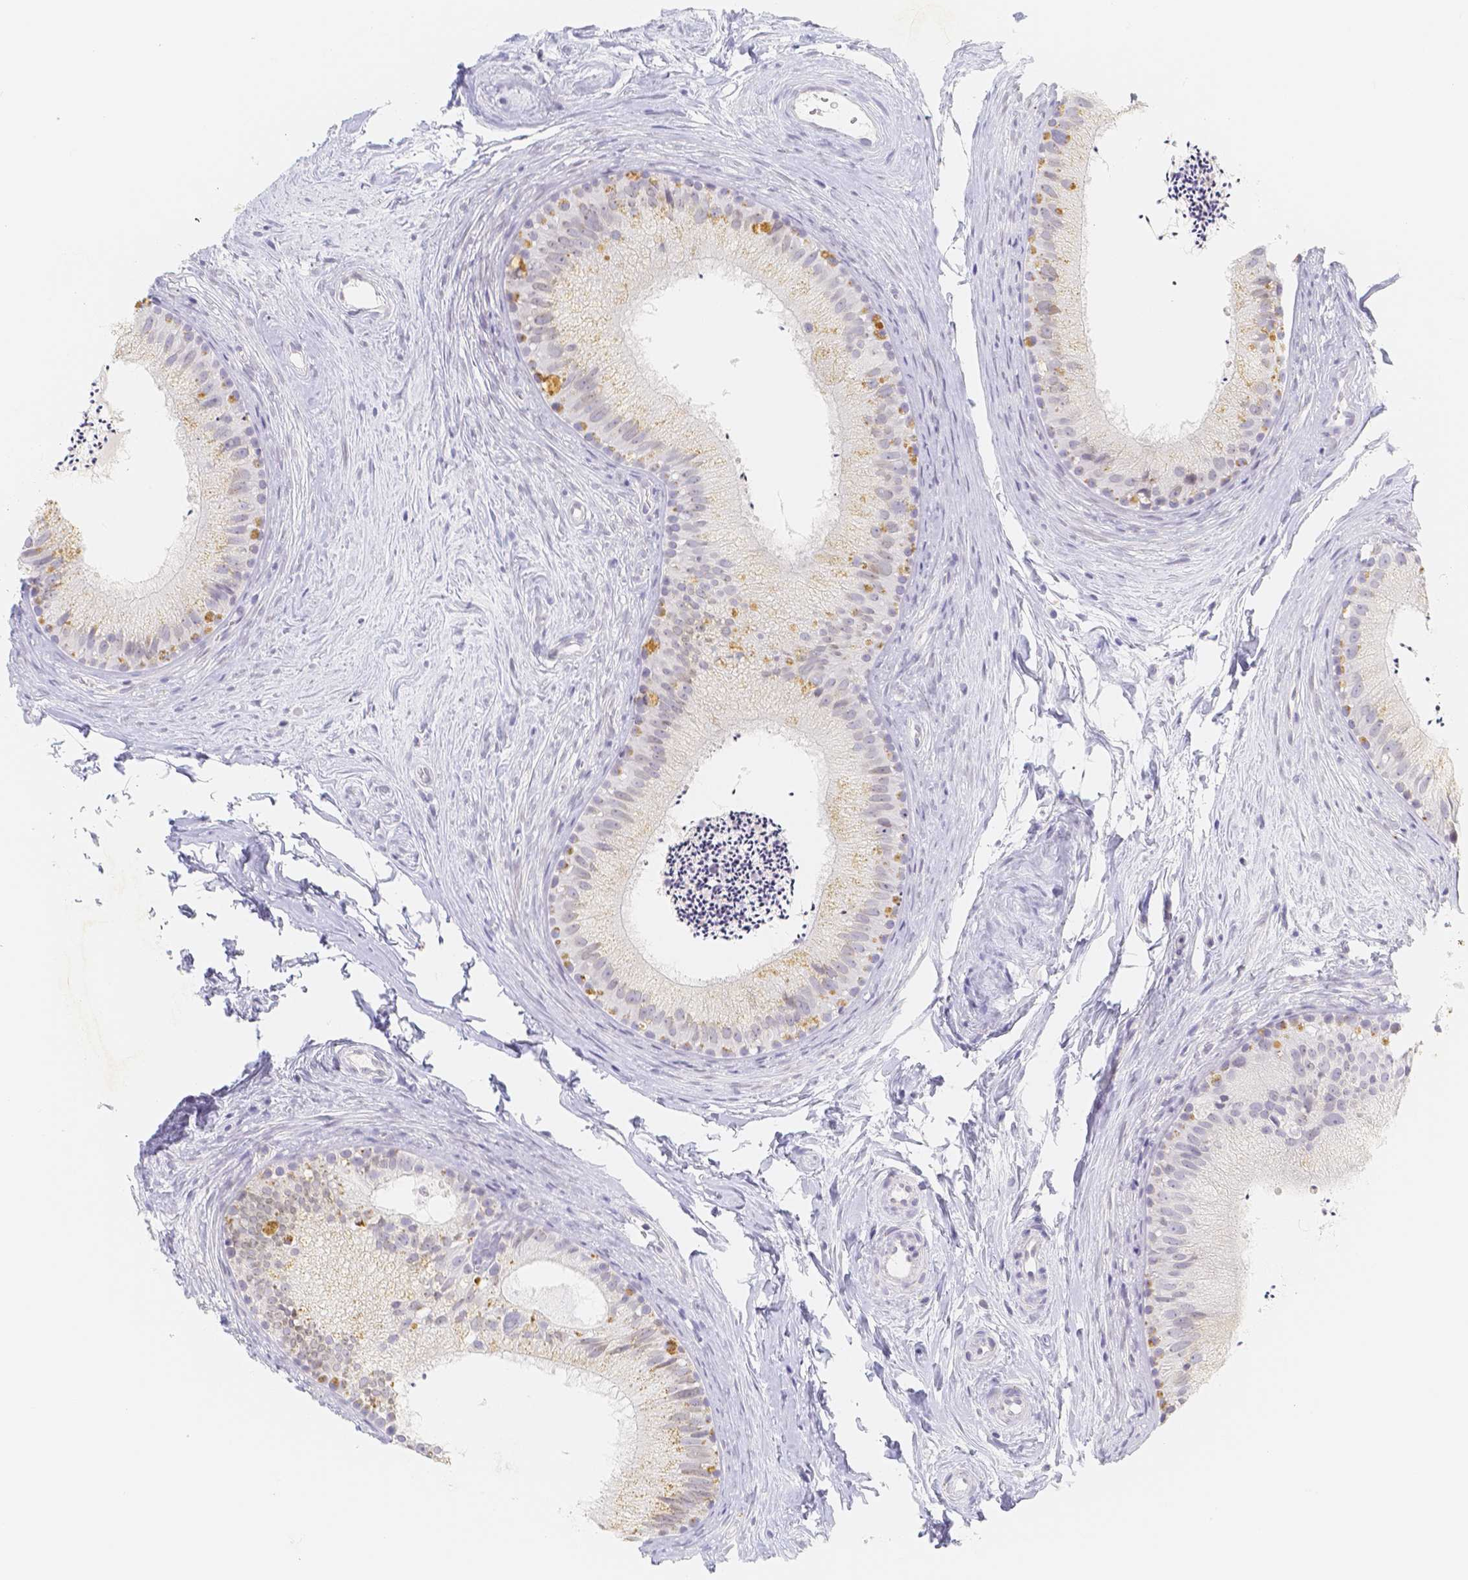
{"staining": {"intensity": "moderate", "quantity": "25%-75%", "location": "cytoplasmic/membranous"}, "tissue": "epididymis", "cell_type": "Glandular cells", "image_type": "normal", "snomed": [{"axis": "morphology", "description": "Normal tissue, NOS"}, {"axis": "topography", "description": "Epididymis"}], "caption": "High-power microscopy captured an immunohistochemistry image of unremarkable epididymis, revealing moderate cytoplasmic/membranous expression in about 25%-75% of glandular cells. (Brightfield microscopy of DAB IHC at high magnification).", "gene": "PADI4", "patient": {"sex": "male", "age": 56}}